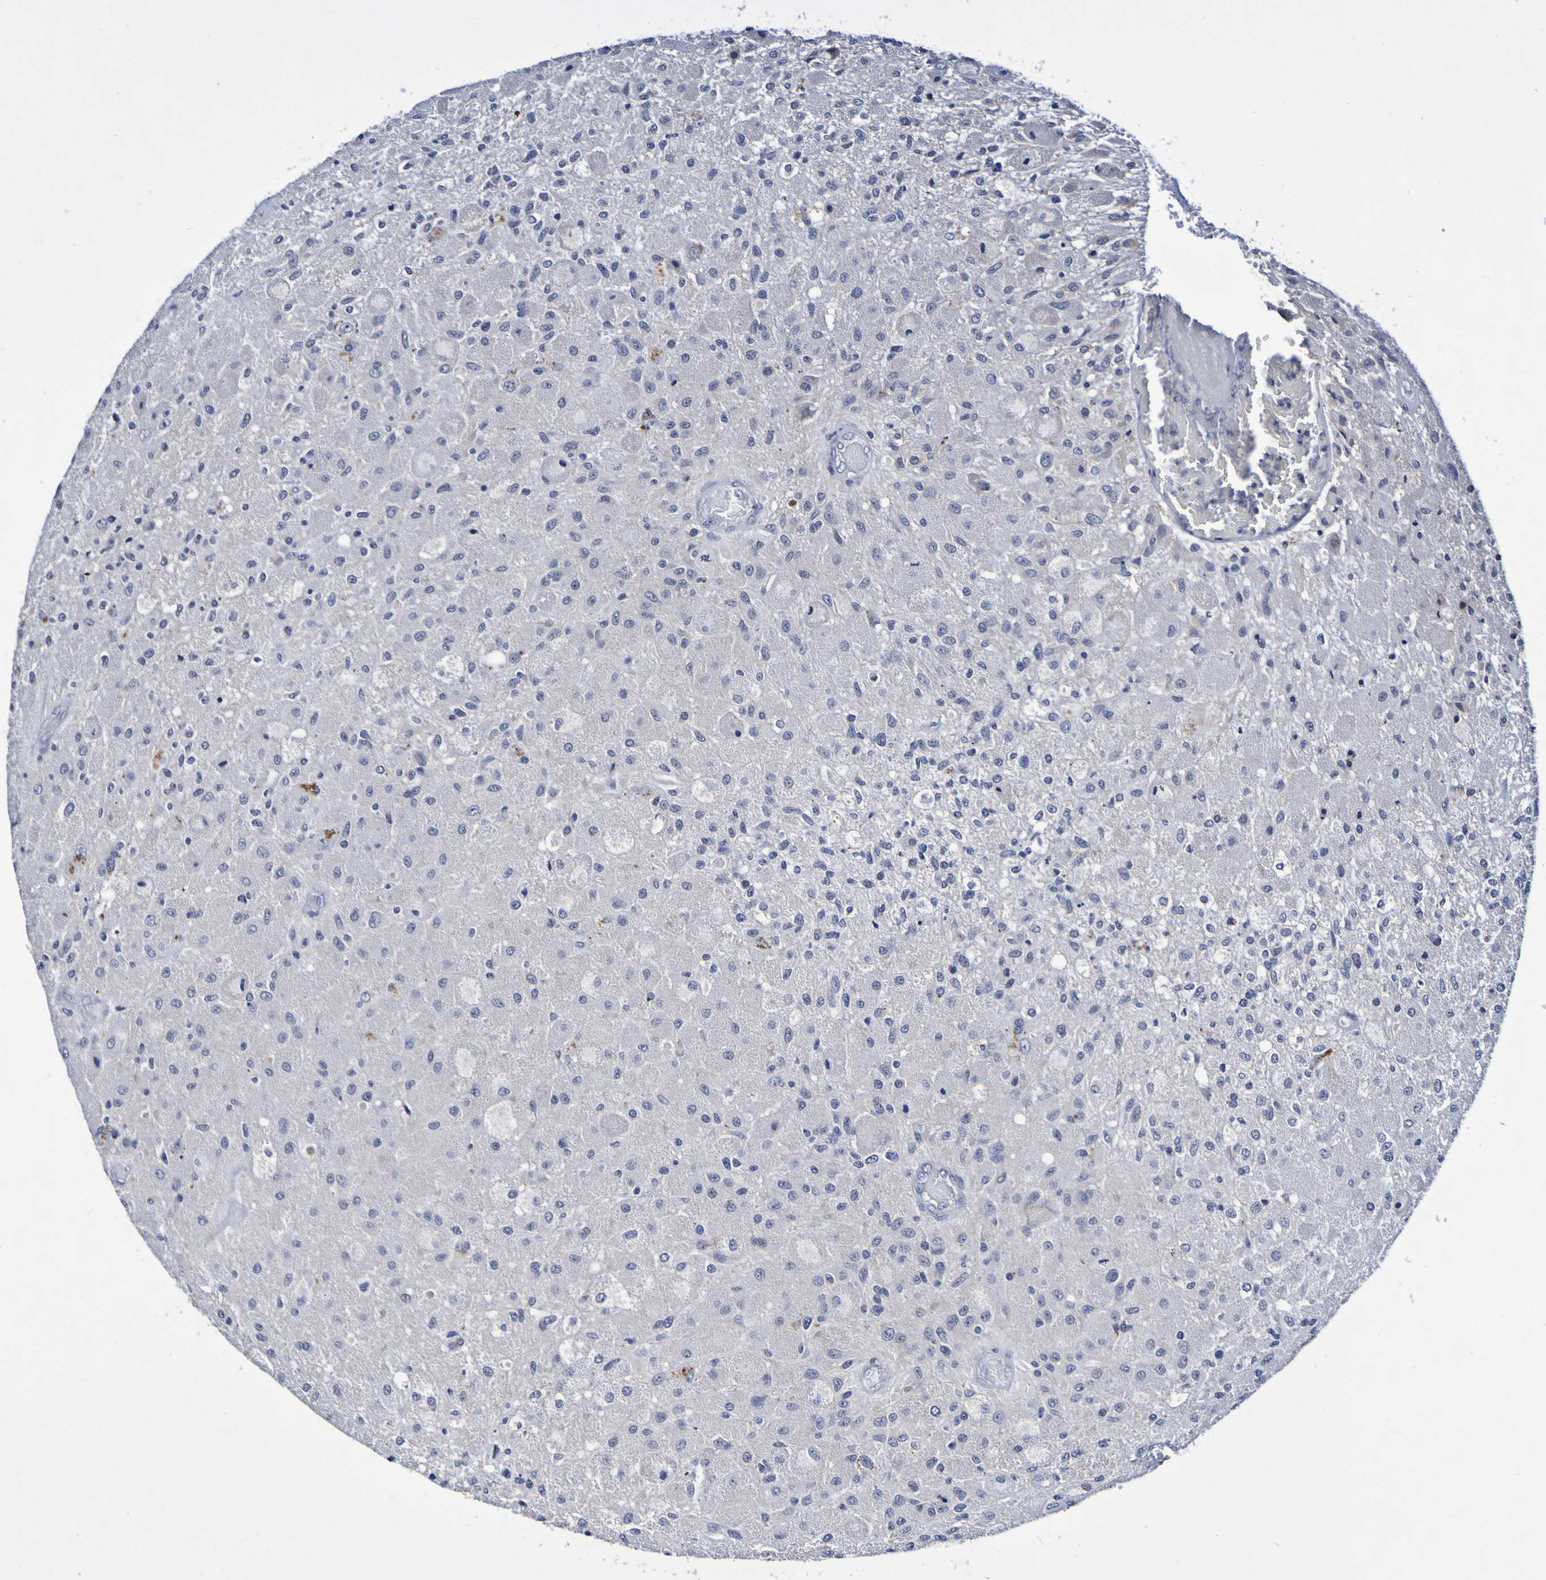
{"staining": {"intensity": "moderate", "quantity": "<25%", "location": "cytoplasmic/membranous"}, "tissue": "glioma", "cell_type": "Tumor cells", "image_type": "cancer", "snomed": [{"axis": "morphology", "description": "Normal tissue, NOS"}, {"axis": "morphology", "description": "Glioma, malignant, High grade"}, {"axis": "topography", "description": "Cerebral cortex"}], "caption": "Tumor cells display low levels of moderate cytoplasmic/membranous expression in approximately <25% of cells in human malignant glioma (high-grade). The protein of interest is shown in brown color, while the nuclei are stained blue.", "gene": "PTP4A2", "patient": {"sex": "male", "age": 77}}